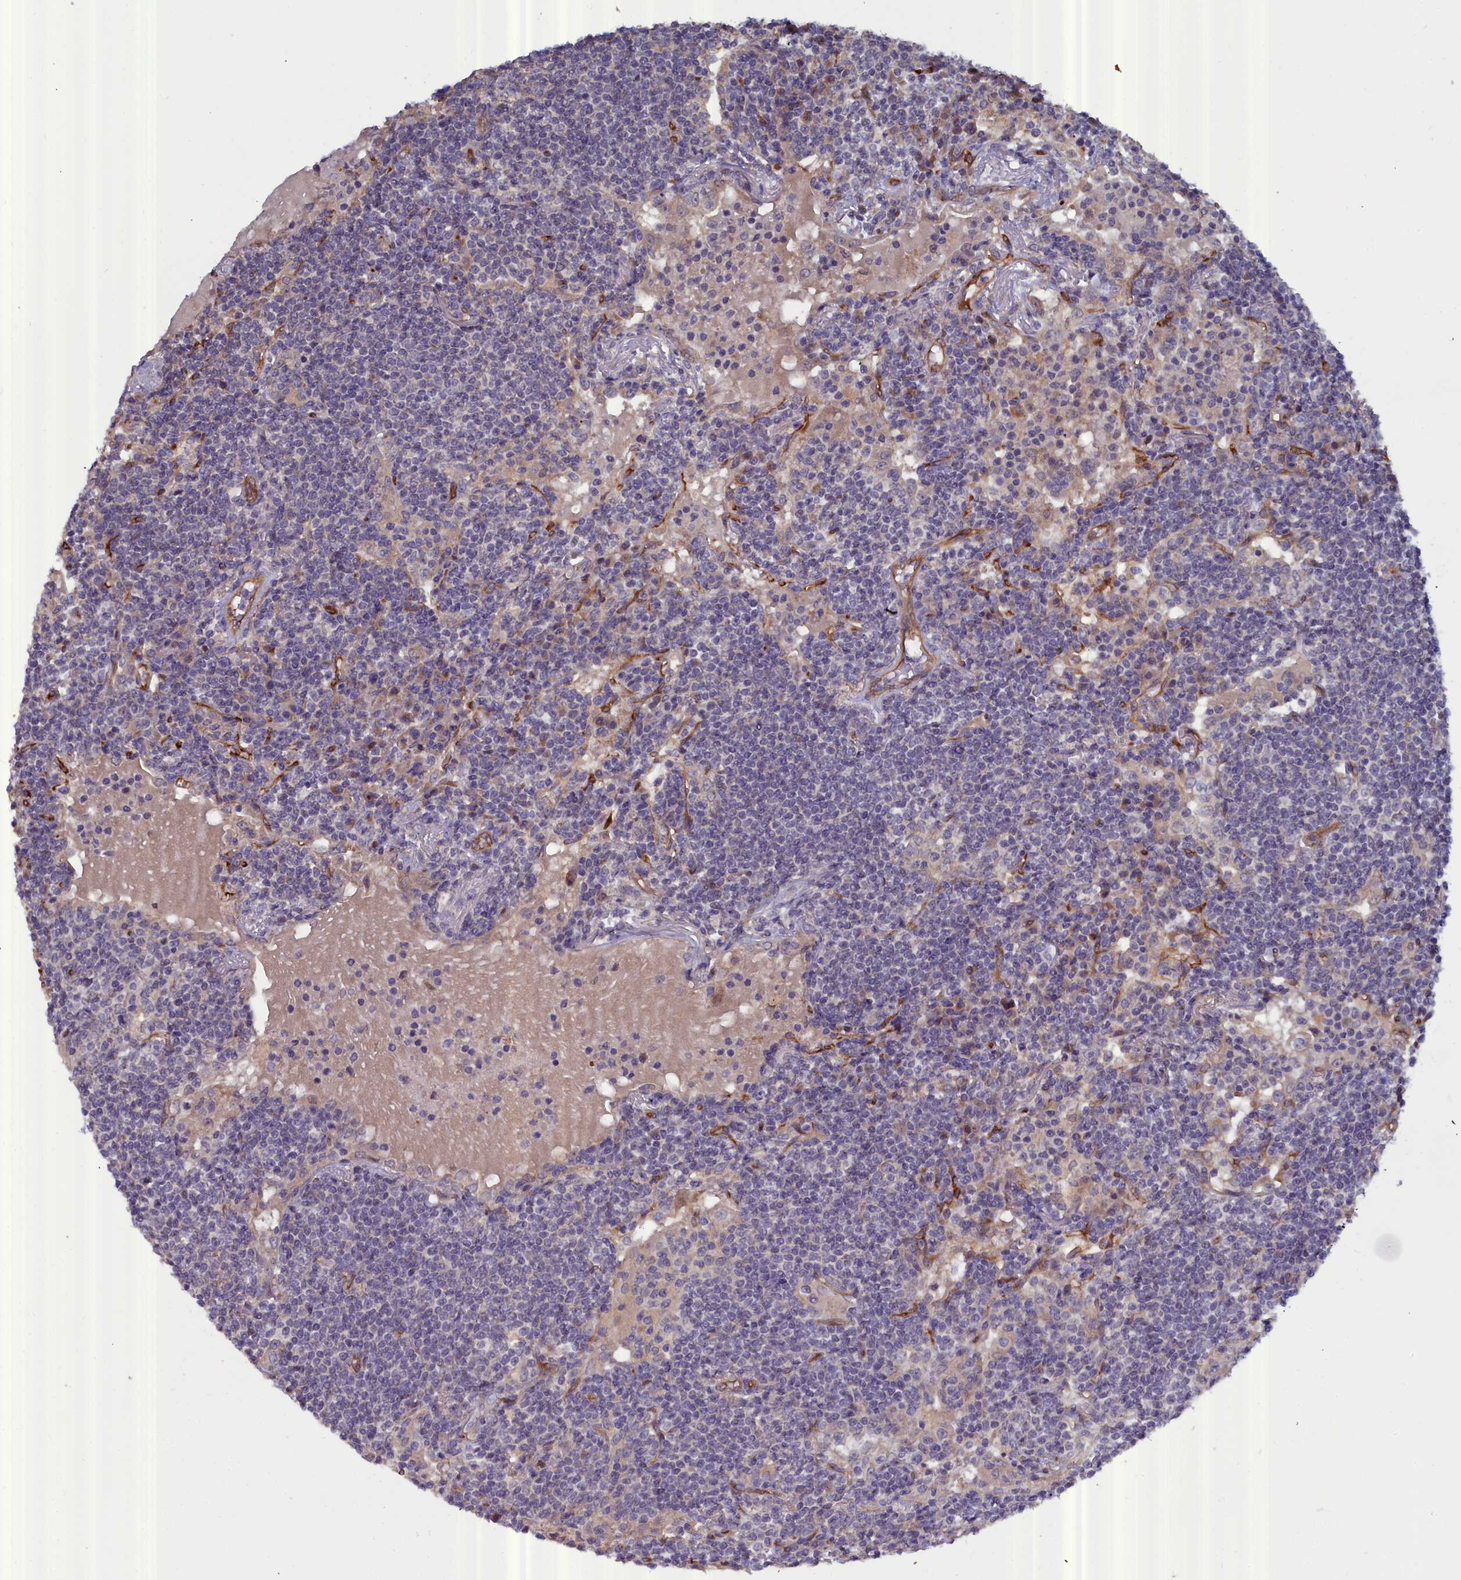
{"staining": {"intensity": "negative", "quantity": "none", "location": "none"}, "tissue": "lymphoma", "cell_type": "Tumor cells", "image_type": "cancer", "snomed": [{"axis": "morphology", "description": "Malignant lymphoma, non-Hodgkin's type, Low grade"}, {"axis": "topography", "description": "Lung"}], "caption": "Tumor cells are negative for protein expression in human low-grade malignant lymphoma, non-Hodgkin's type. The staining was performed using DAB (3,3'-diaminobenzidine) to visualize the protein expression in brown, while the nuclei were stained in blue with hematoxylin (Magnification: 20x).", "gene": "RDX", "patient": {"sex": "female", "age": 71}}